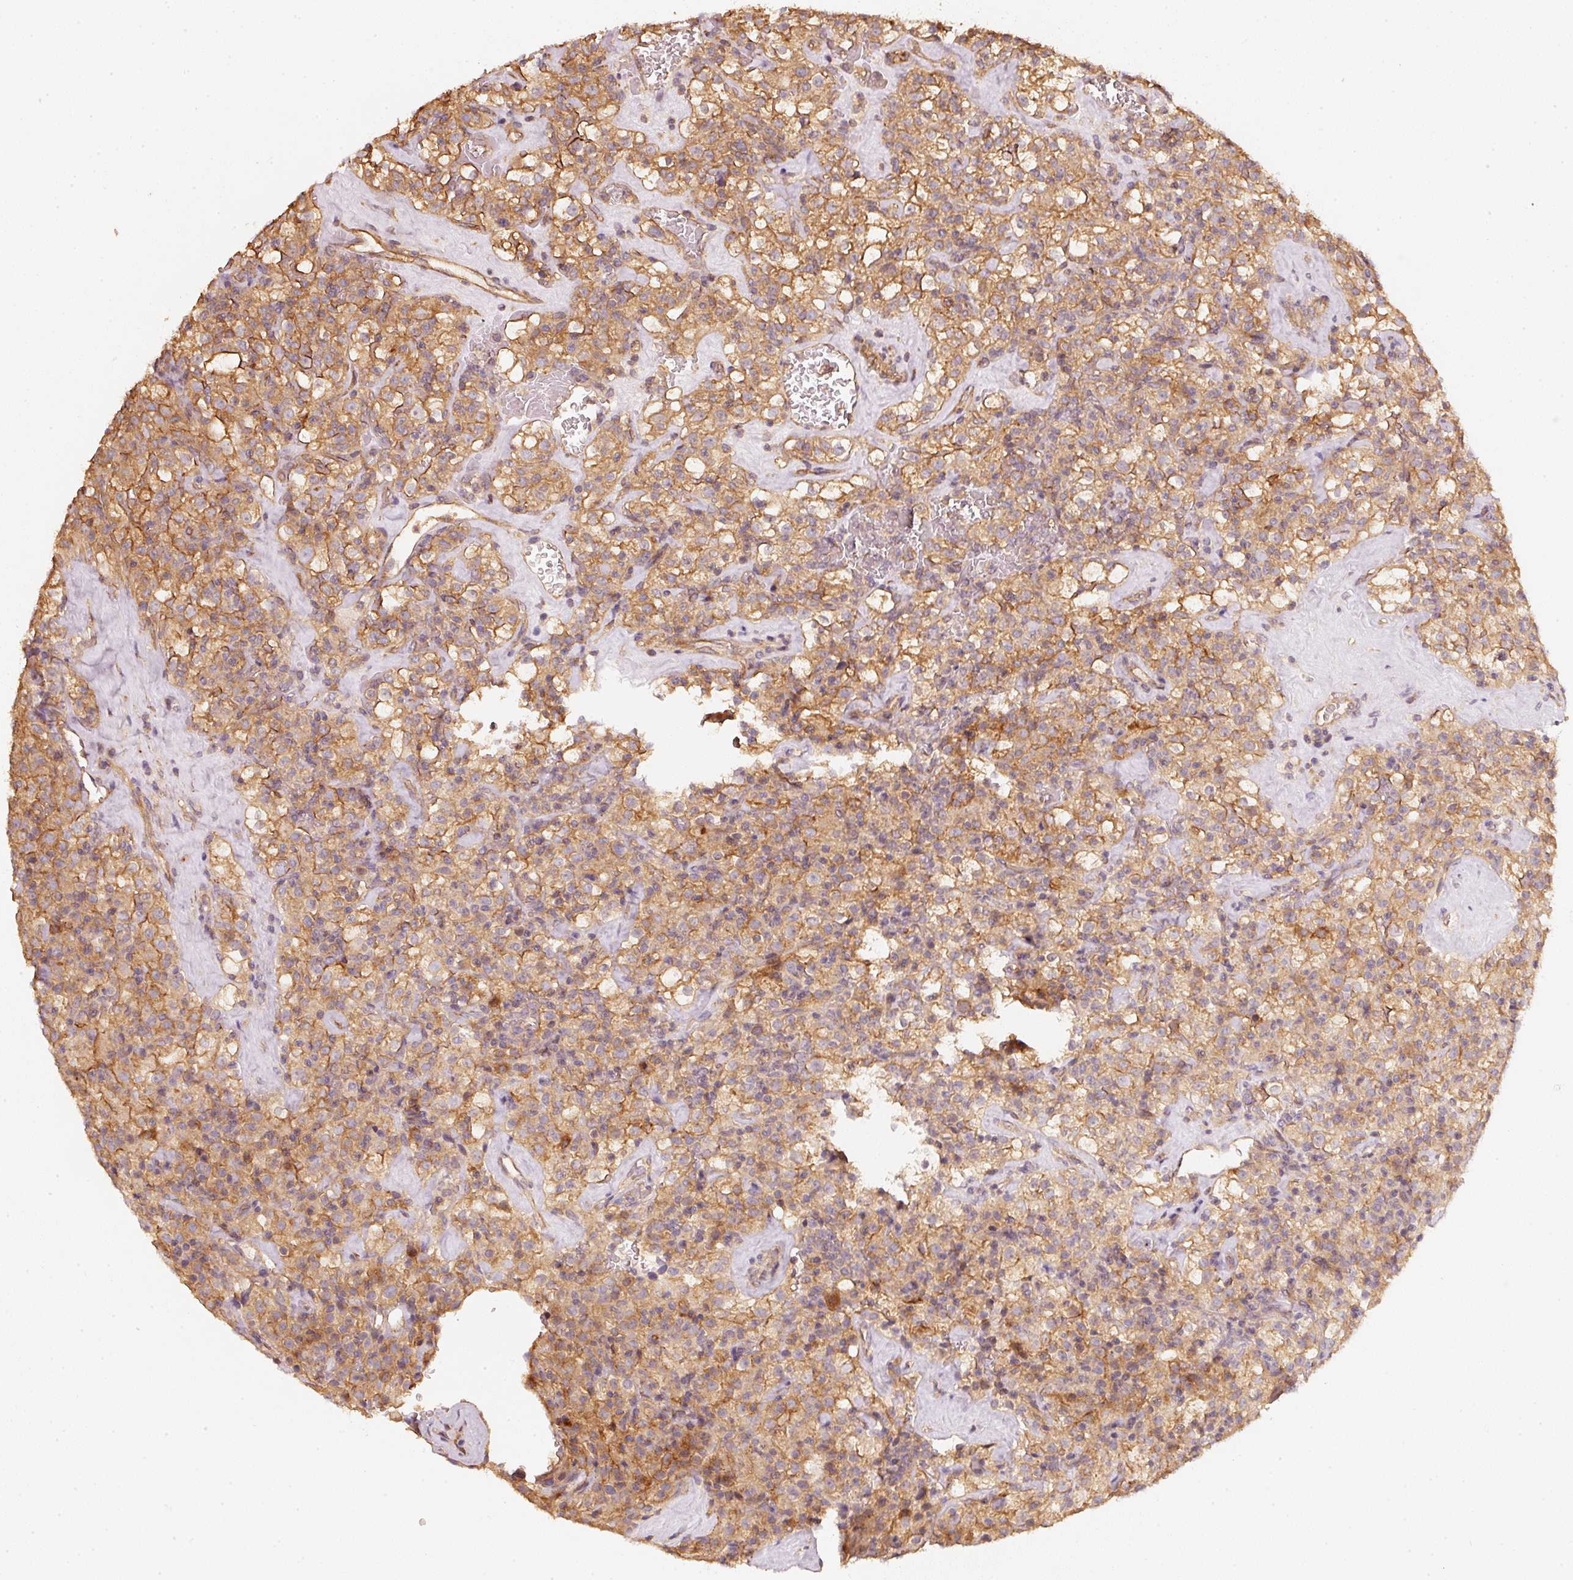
{"staining": {"intensity": "moderate", "quantity": ">75%", "location": "cytoplasmic/membranous"}, "tissue": "renal cancer", "cell_type": "Tumor cells", "image_type": "cancer", "snomed": [{"axis": "morphology", "description": "Adenocarcinoma, NOS"}, {"axis": "topography", "description": "Kidney"}], "caption": "Protein expression analysis of human adenocarcinoma (renal) reveals moderate cytoplasmic/membranous staining in approximately >75% of tumor cells.", "gene": "CEP95", "patient": {"sex": "female", "age": 74}}